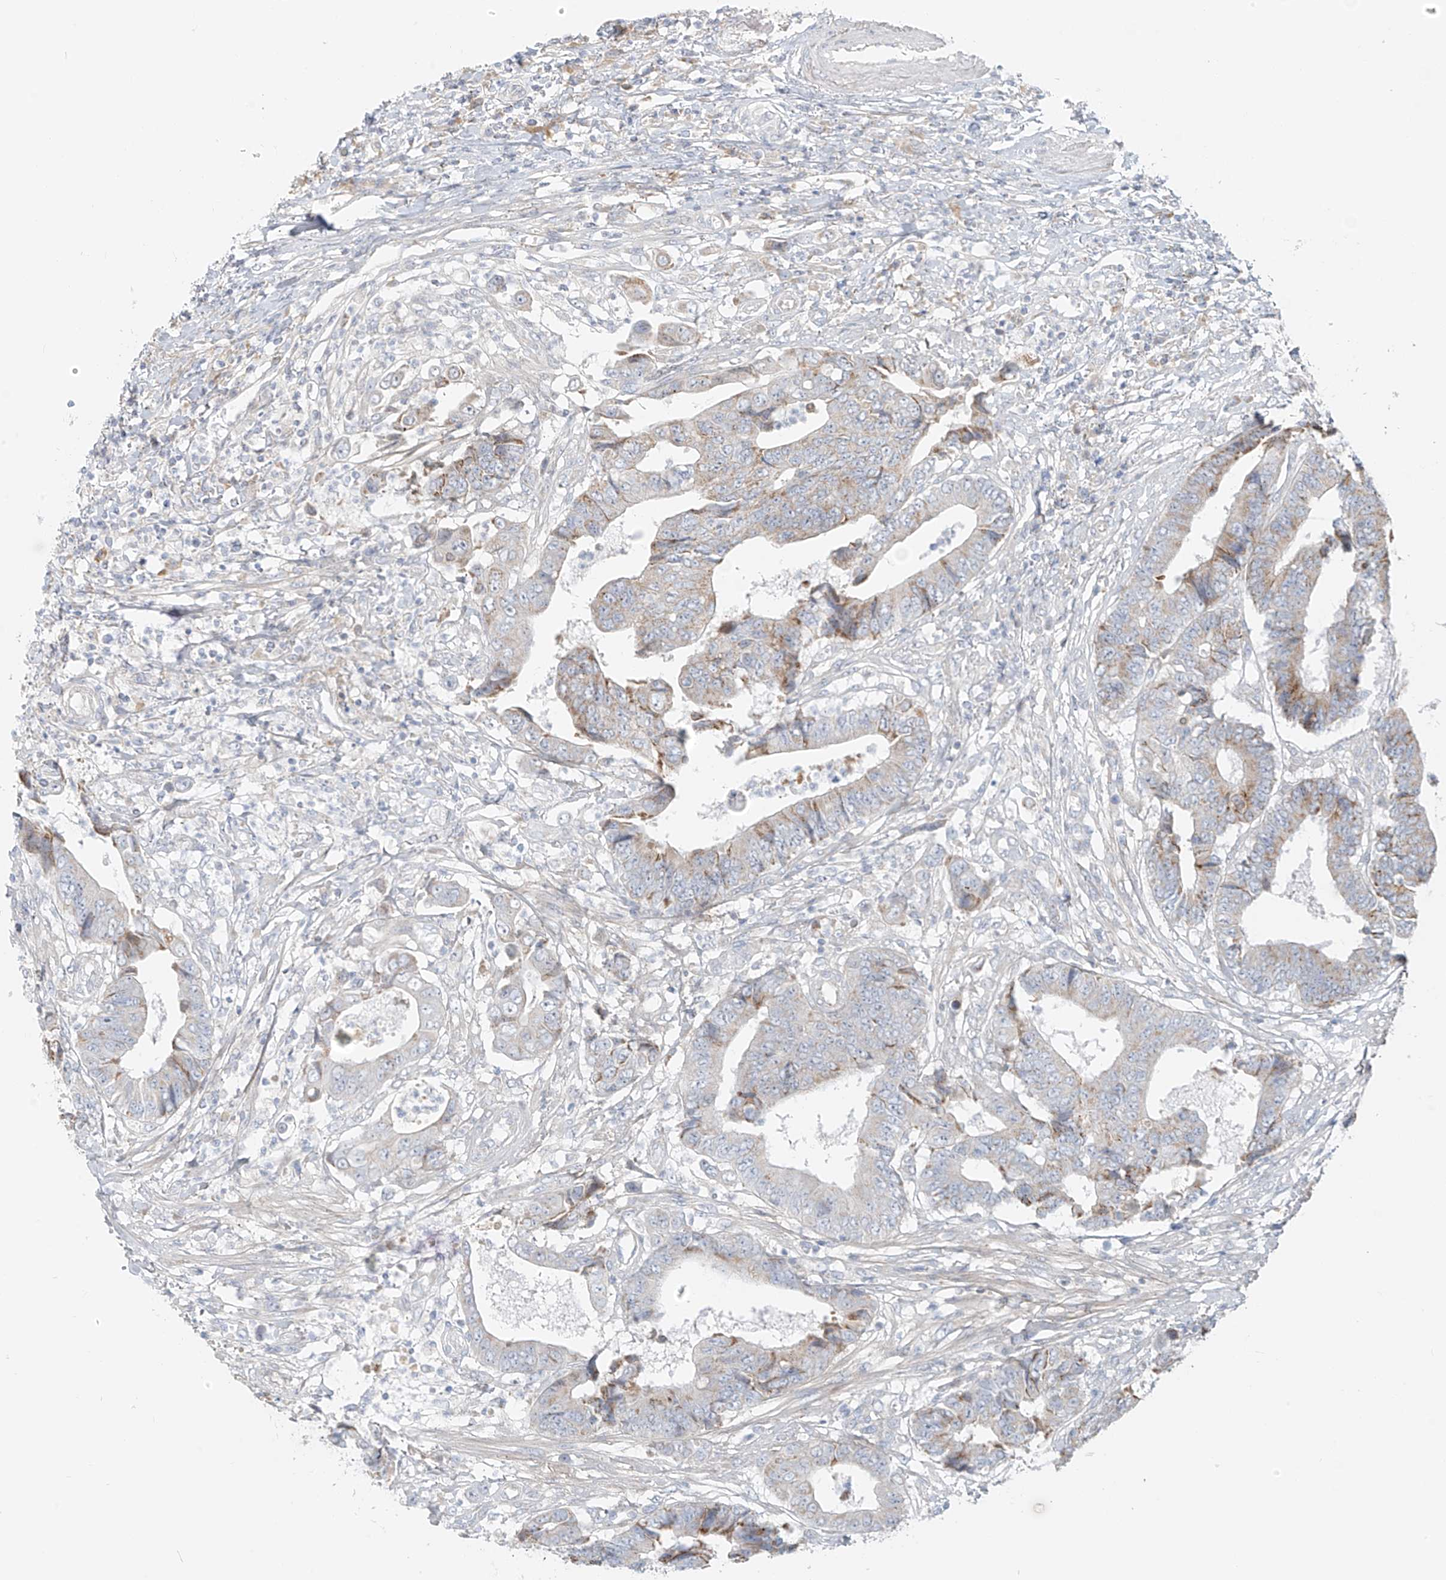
{"staining": {"intensity": "moderate", "quantity": "25%-75%", "location": "cytoplasmic/membranous"}, "tissue": "colorectal cancer", "cell_type": "Tumor cells", "image_type": "cancer", "snomed": [{"axis": "morphology", "description": "Adenocarcinoma, NOS"}, {"axis": "topography", "description": "Rectum"}], "caption": "Colorectal cancer stained with a protein marker shows moderate staining in tumor cells.", "gene": "UST", "patient": {"sex": "male", "age": 84}}